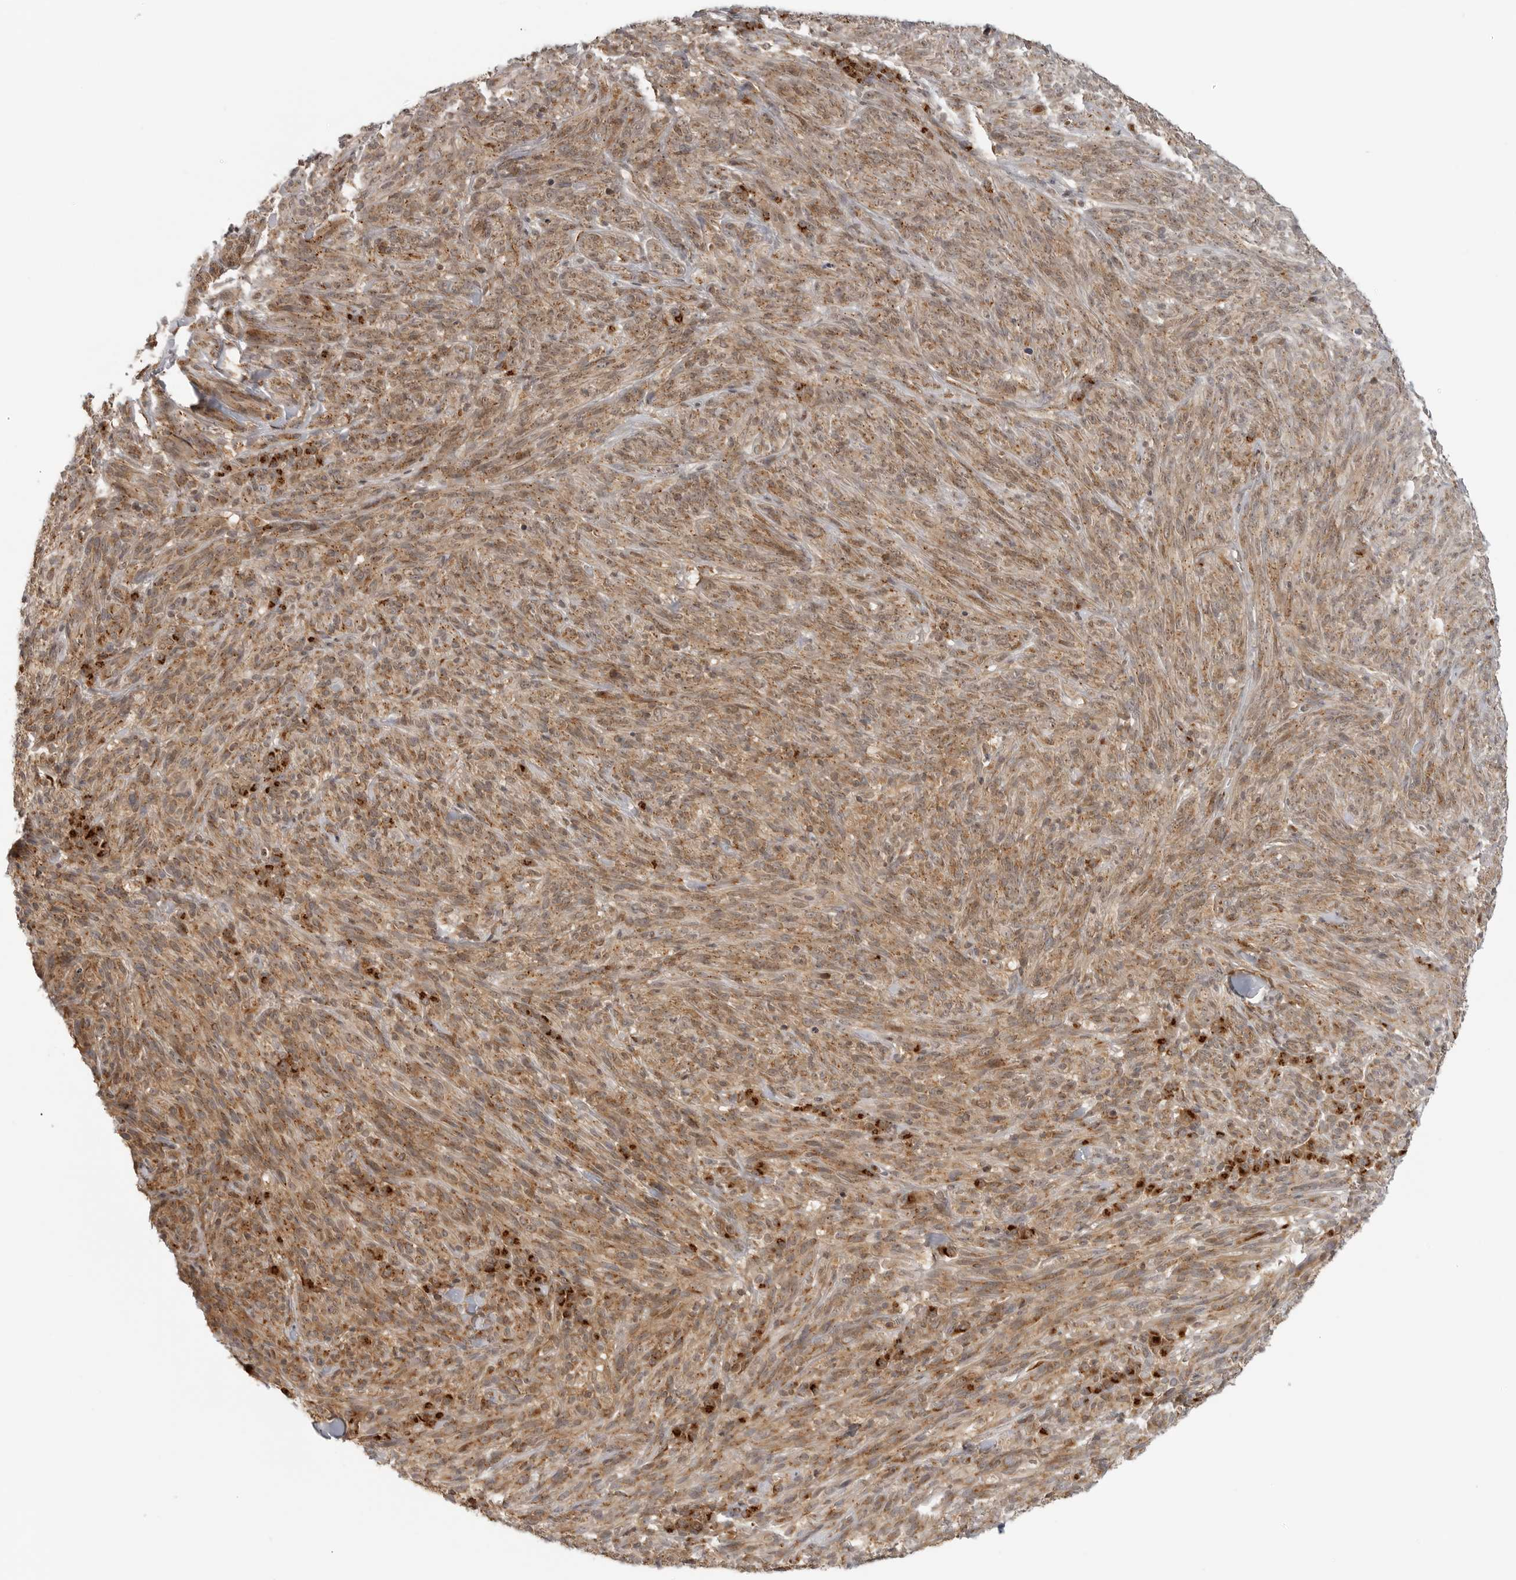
{"staining": {"intensity": "moderate", "quantity": ">75%", "location": "cytoplasmic/membranous"}, "tissue": "melanoma", "cell_type": "Tumor cells", "image_type": "cancer", "snomed": [{"axis": "morphology", "description": "Malignant melanoma, NOS"}, {"axis": "topography", "description": "Skin of head"}], "caption": "Melanoma stained with a brown dye demonstrates moderate cytoplasmic/membranous positive expression in approximately >75% of tumor cells.", "gene": "COPA", "patient": {"sex": "male", "age": 96}}